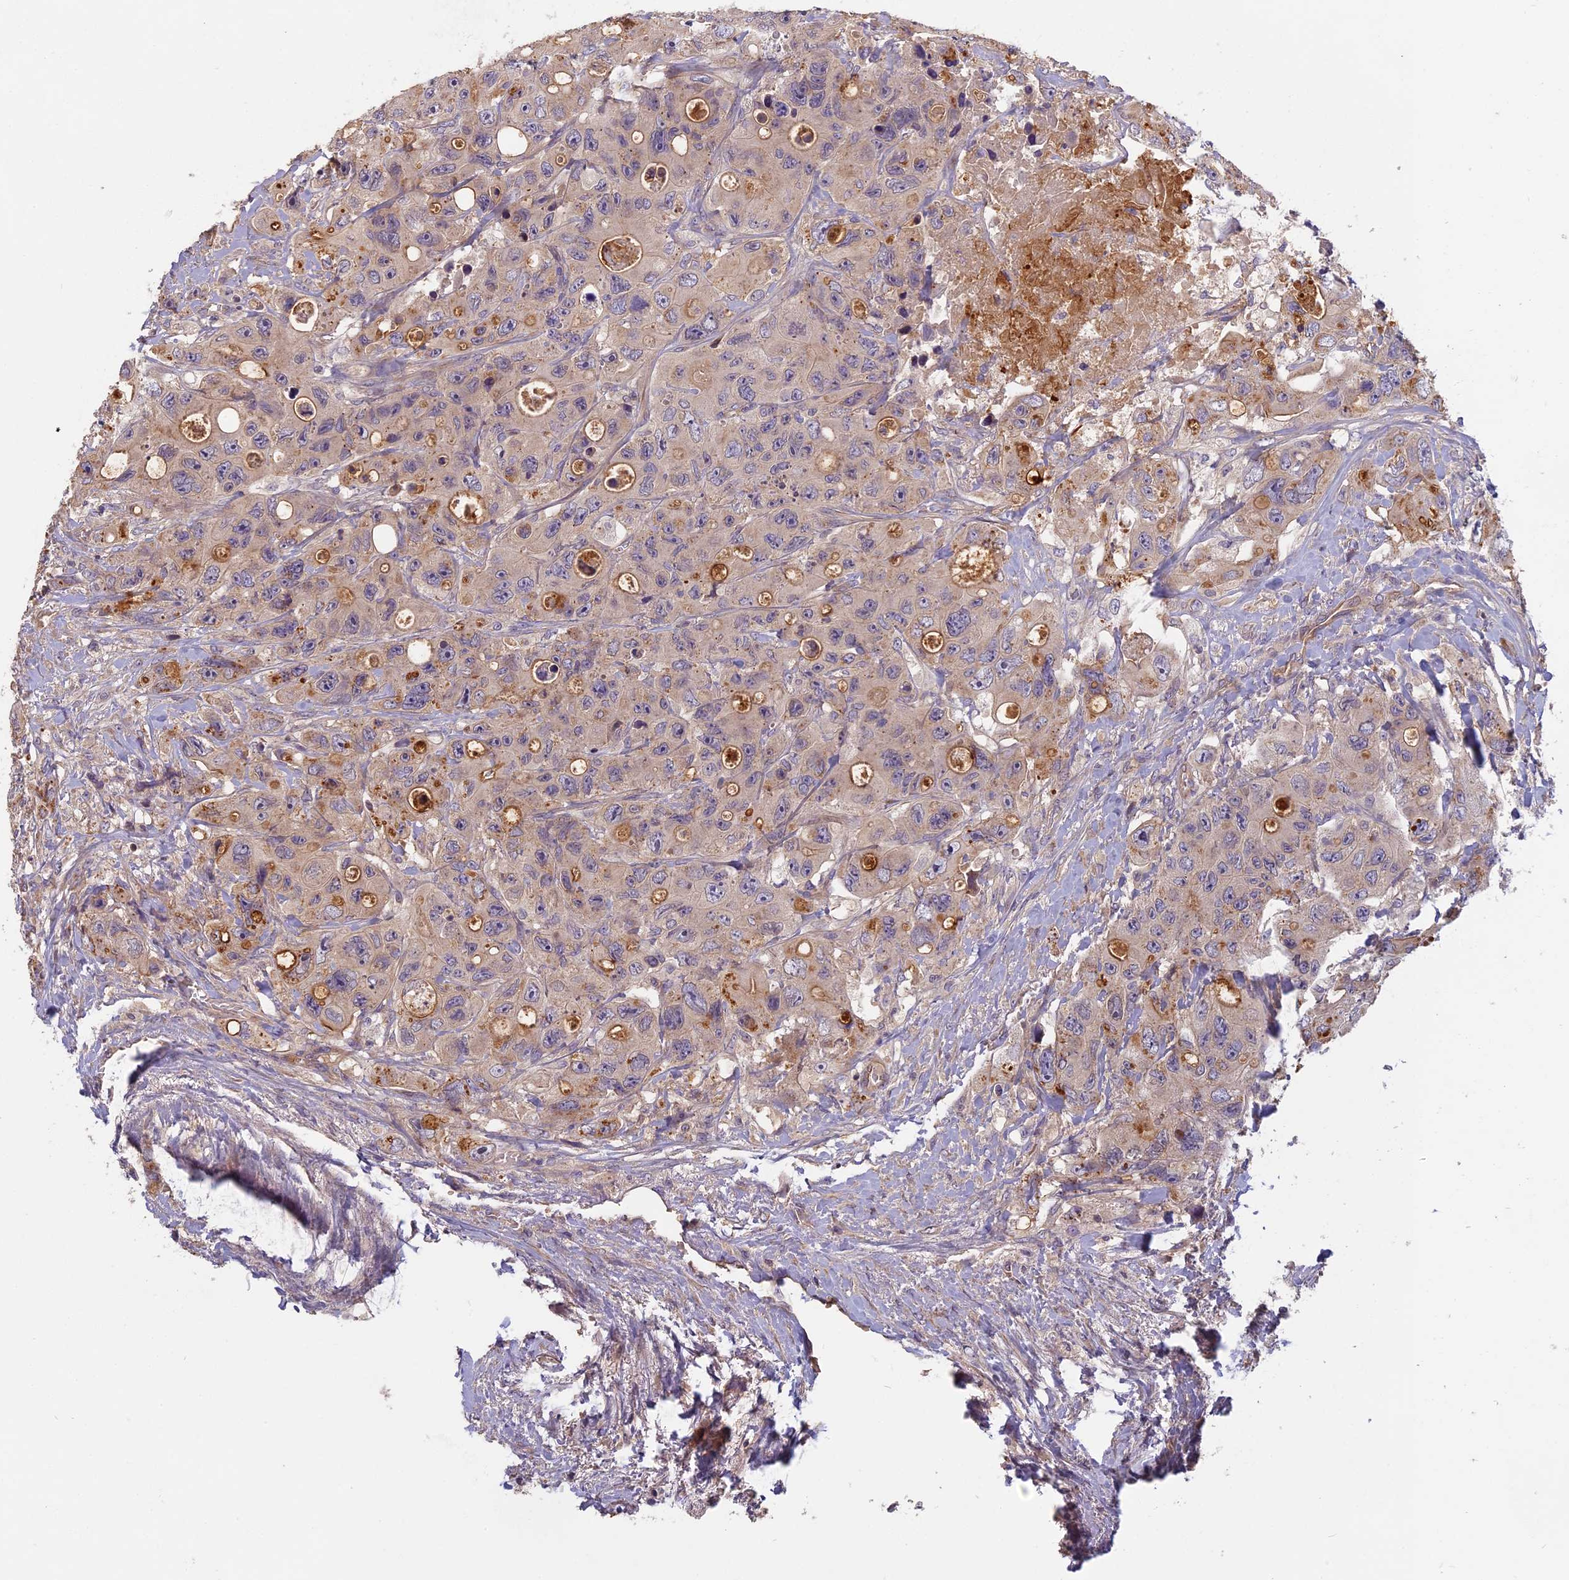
{"staining": {"intensity": "moderate", "quantity": "<25%", "location": "cytoplasmic/membranous"}, "tissue": "colorectal cancer", "cell_type": "Tumor cells", "image_type": "cancer", "snomed": [{"axis": "morphology", "description": "Adenocarcinoma, NOS"}, {"axis": "topography", "description": "Colon"}], "caption": "Tumor cells reveal low levels of moderate cytoplasmic/membranous staining in about <25% of cells in adenocarcinoma (colorectal).", "gene": "AP4E1", "patient": {"sex": "female", "age": 46}}